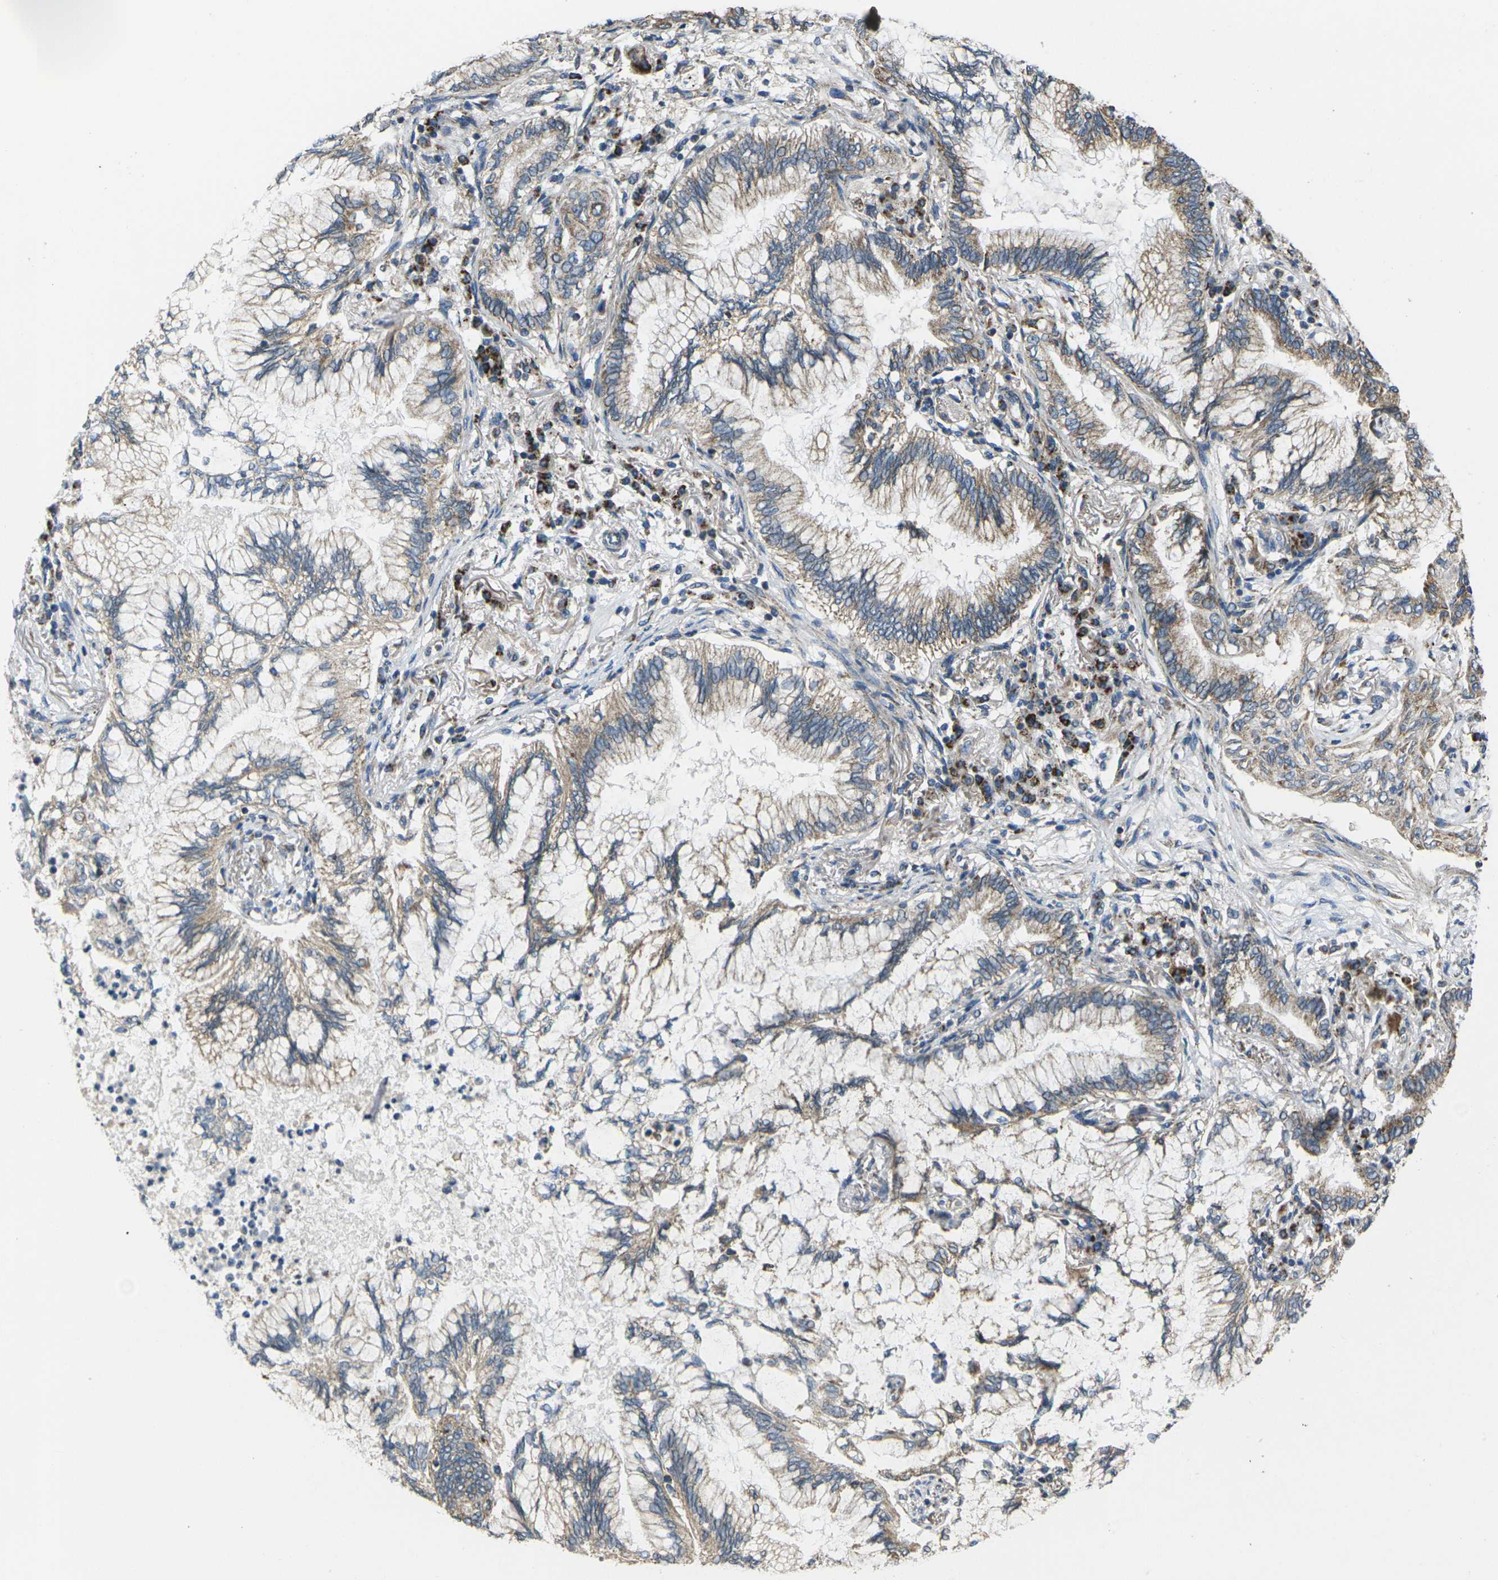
{"staining": {"intensity": "moderate", "quantity": "<25%", "location": "cytoplasmic/membranous"}, "tissue": "lung cancer", "cell_type": "Tumor cells", "image_type": "cancer", "snomed": [{"axis": "morphology", "description": "Normal tissue, NOS"}, {"axis": "morphology", "description": "Adenocarcinoma, NOS"}, {"axis": "topography", "description": "Bronchus"}, {"axis": "topography", "description": "Lung"}], "caption": "High-magnification brightfield microscopy of lung cancer (adenocarcinoma) stained with DAB (3,3'-diaminobenzidine) (brown) and counterstained with hematoxylin (blue). tumor cells exhibit moderate cytoplasmic/membranous staining is present in approximately<25% of cells. The protein is stained brown, and the nuclei are stained in blue (DAB (3,3'-diaminobenzidine) IHC with brightfield microscopy, high magnification).", "gene": "TMEM120B", "patient": {"sex": "female", "age": 70}}